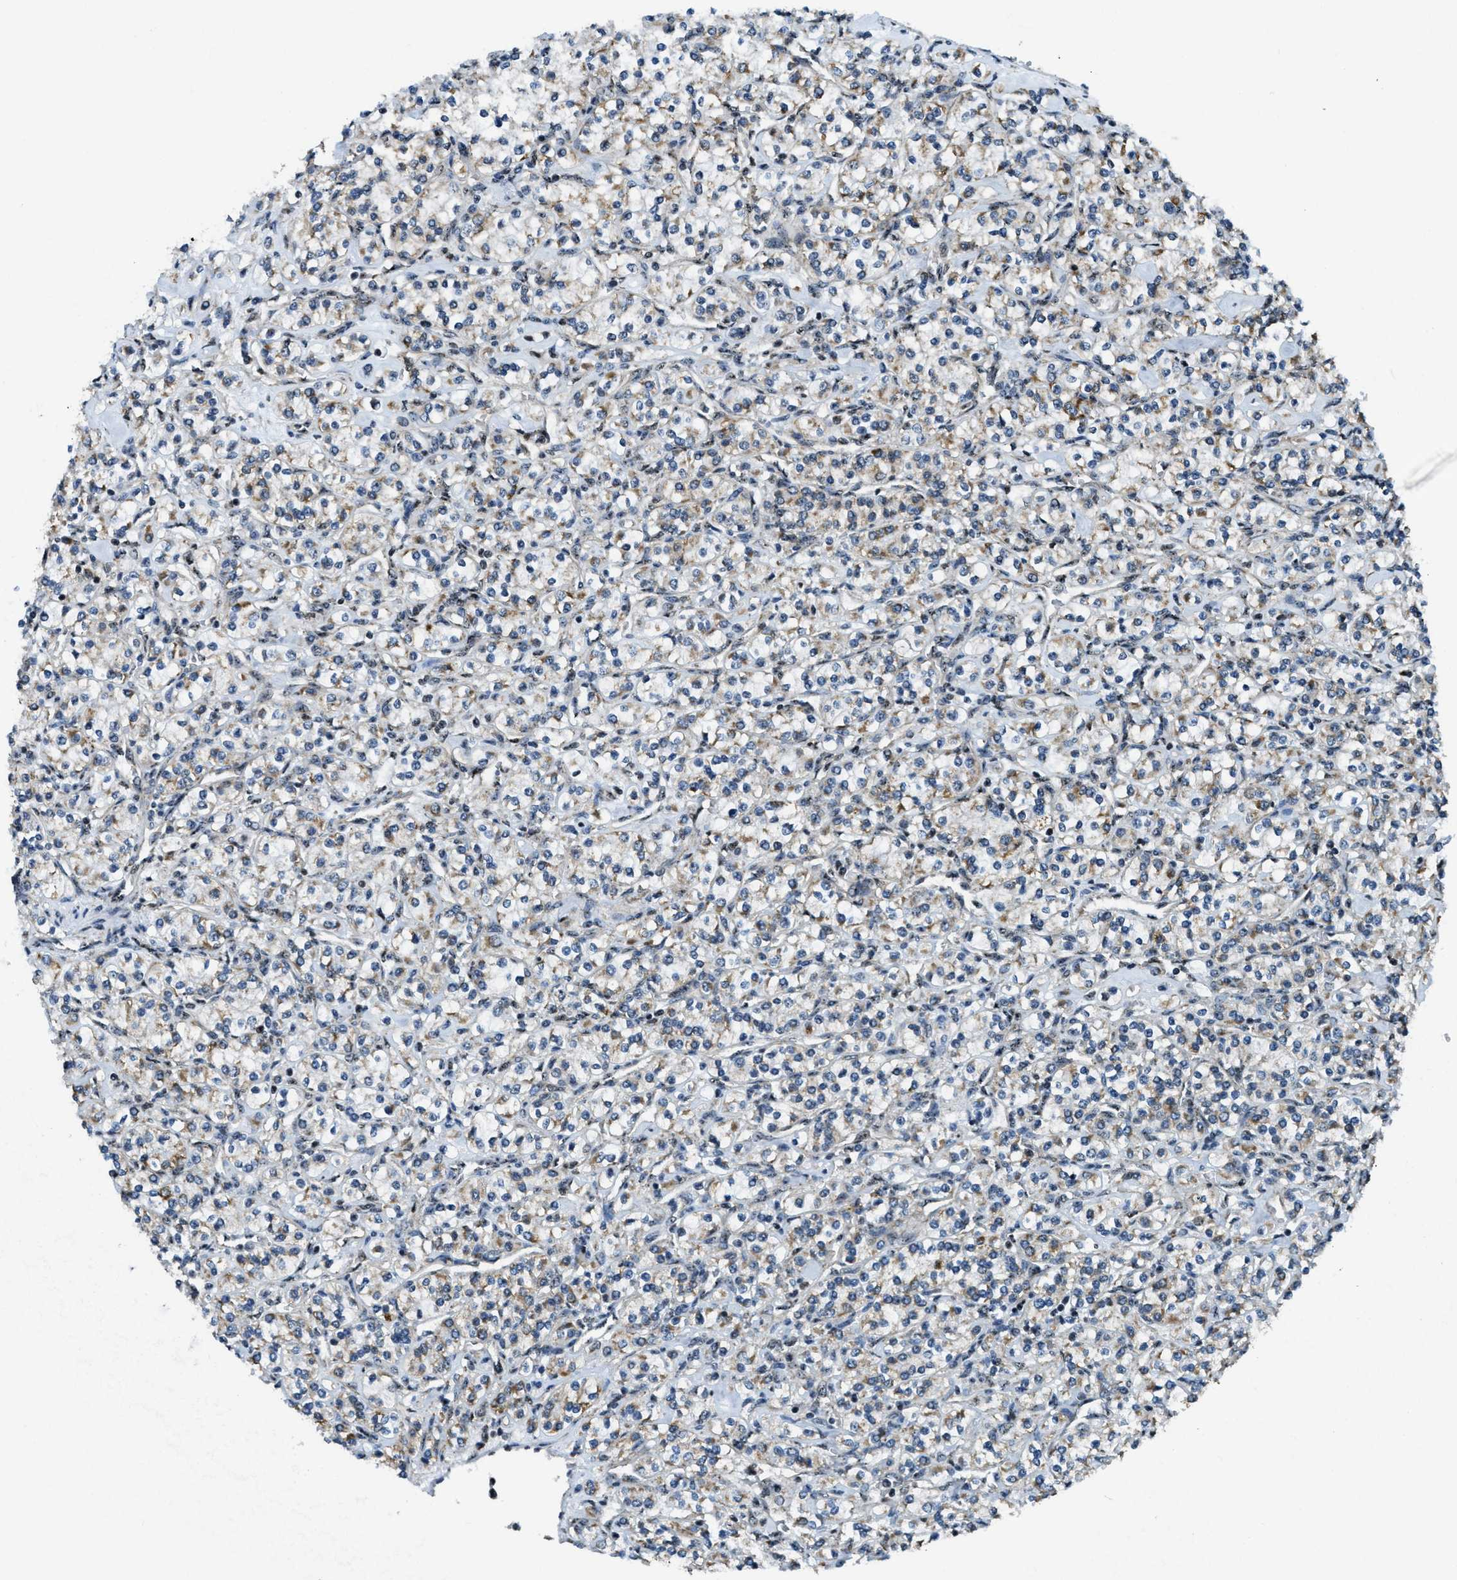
{"staining": {"intensity": "moderate", "quantity": "25%-75%", "location": "cytoplasmic/membranous"}, "tissue": "renal cancer", "cell_type": "Tumor cells", "image_type": "cancer", "snomed": [{"axis": "morphology", "description": "Adenocarcinoma, NOS"}, {"axis": "topography", "description": "Kidney"}], "caption": "IHC of human renal cancer (adenocarcinoma) reveals medium levels of moderate cytoplasmic/membranous expression in about 25%-75% of tumor cells. (Stains: DAB in brown, nuclei in blue, Microscopy: brightfield microscopy at high magnification).", "gene": "SP100", "patient": {"sex": "male", "age": 77}}